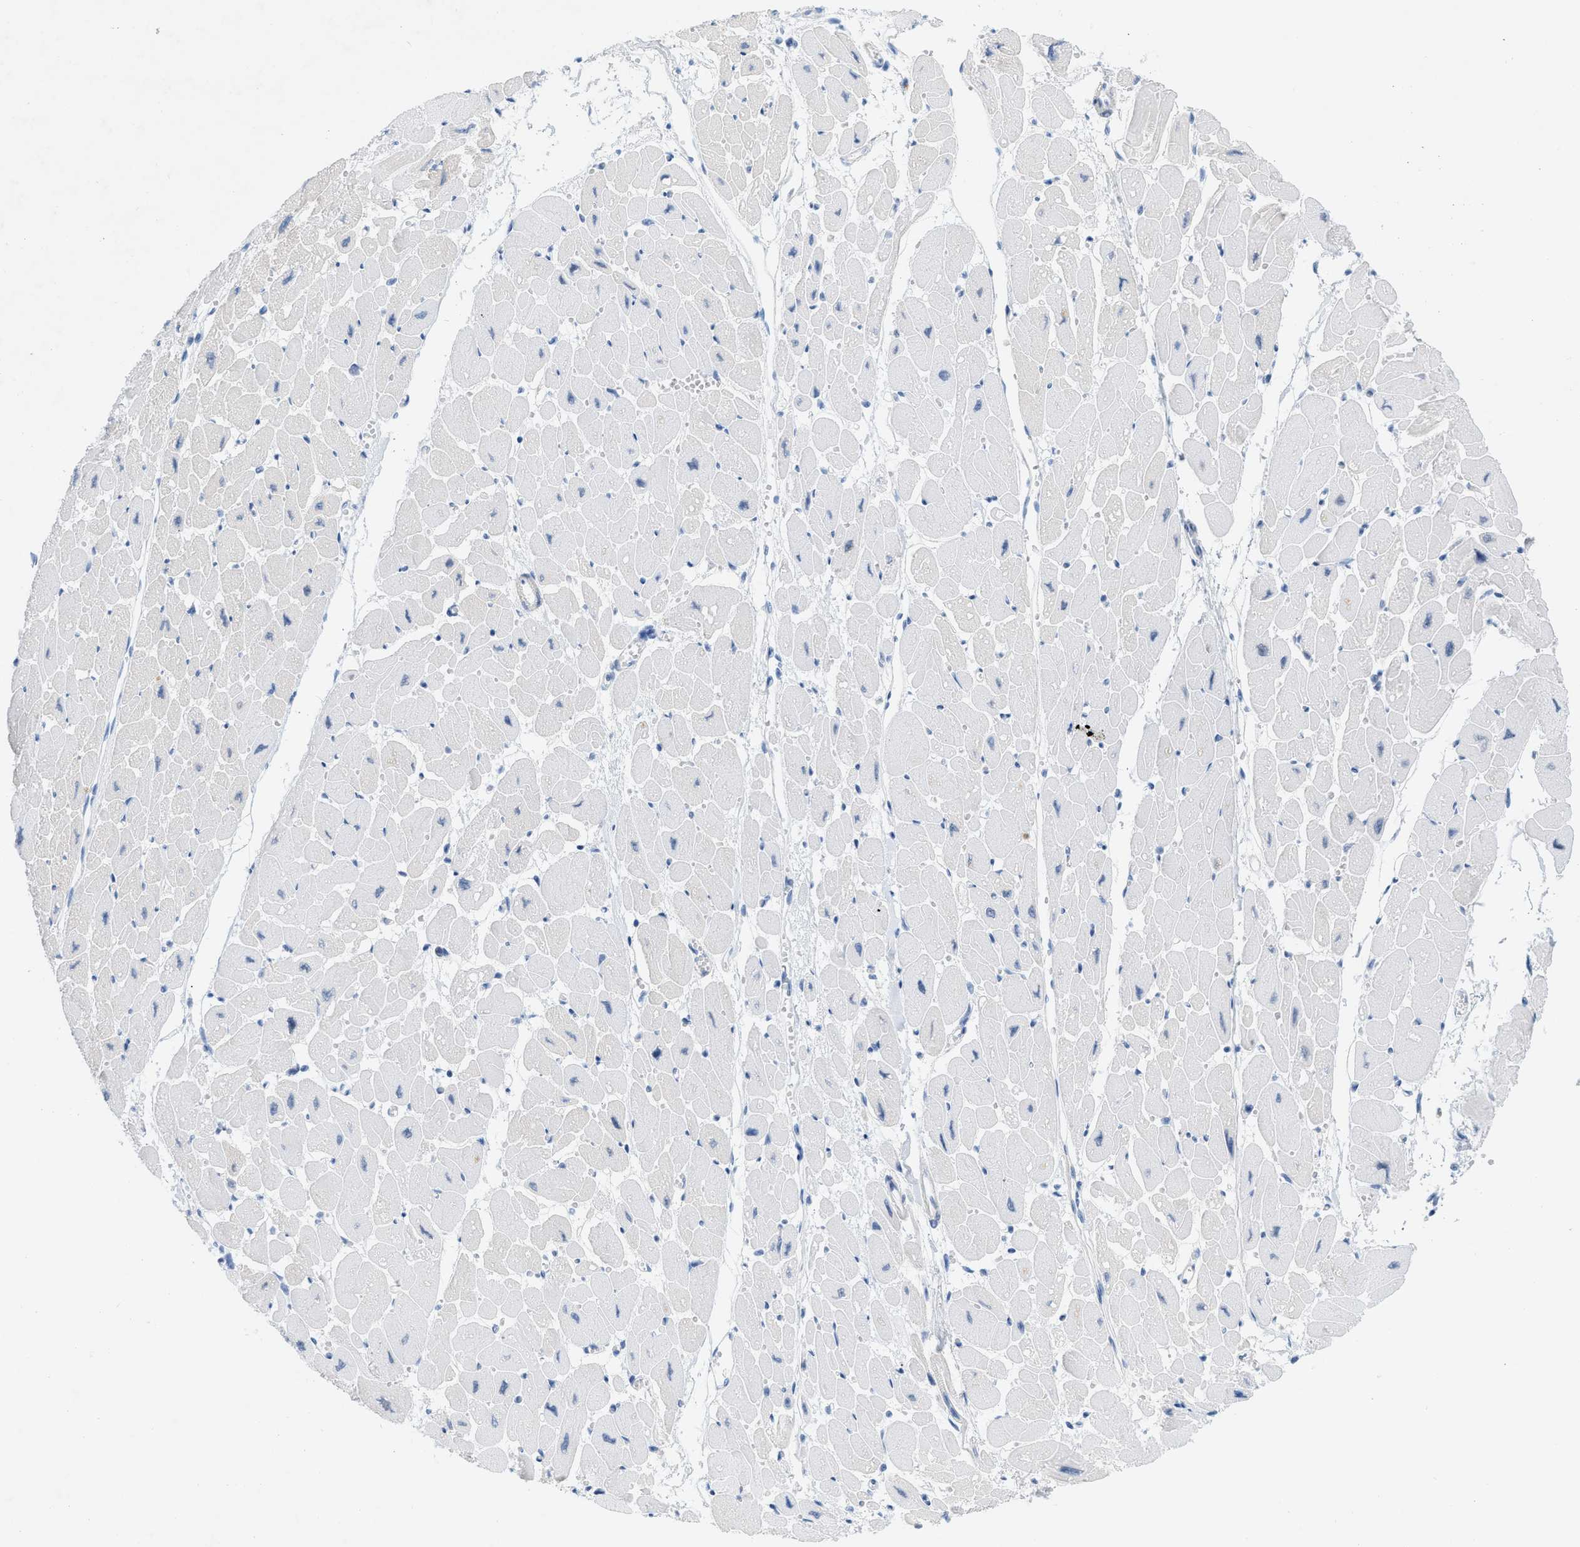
{"staining": {"intensity": "negative", "quantity": "none", "location": "none"}, "tissue": "heart muscle", "cell_type": "Cardiomyocytes", "image_type": "normal", "snomed": [{"axis": "morphology", "description": "Normal tissue, NOS"}, {"axis": "topography", "description": "Heart"}], "caption": "Cardiomyocytes are negative for protein expression in normal human heart muscle. Nuclei are stained in blue.", "gene": "HLTF", "patient": {"sex": "female", "age": 54}}